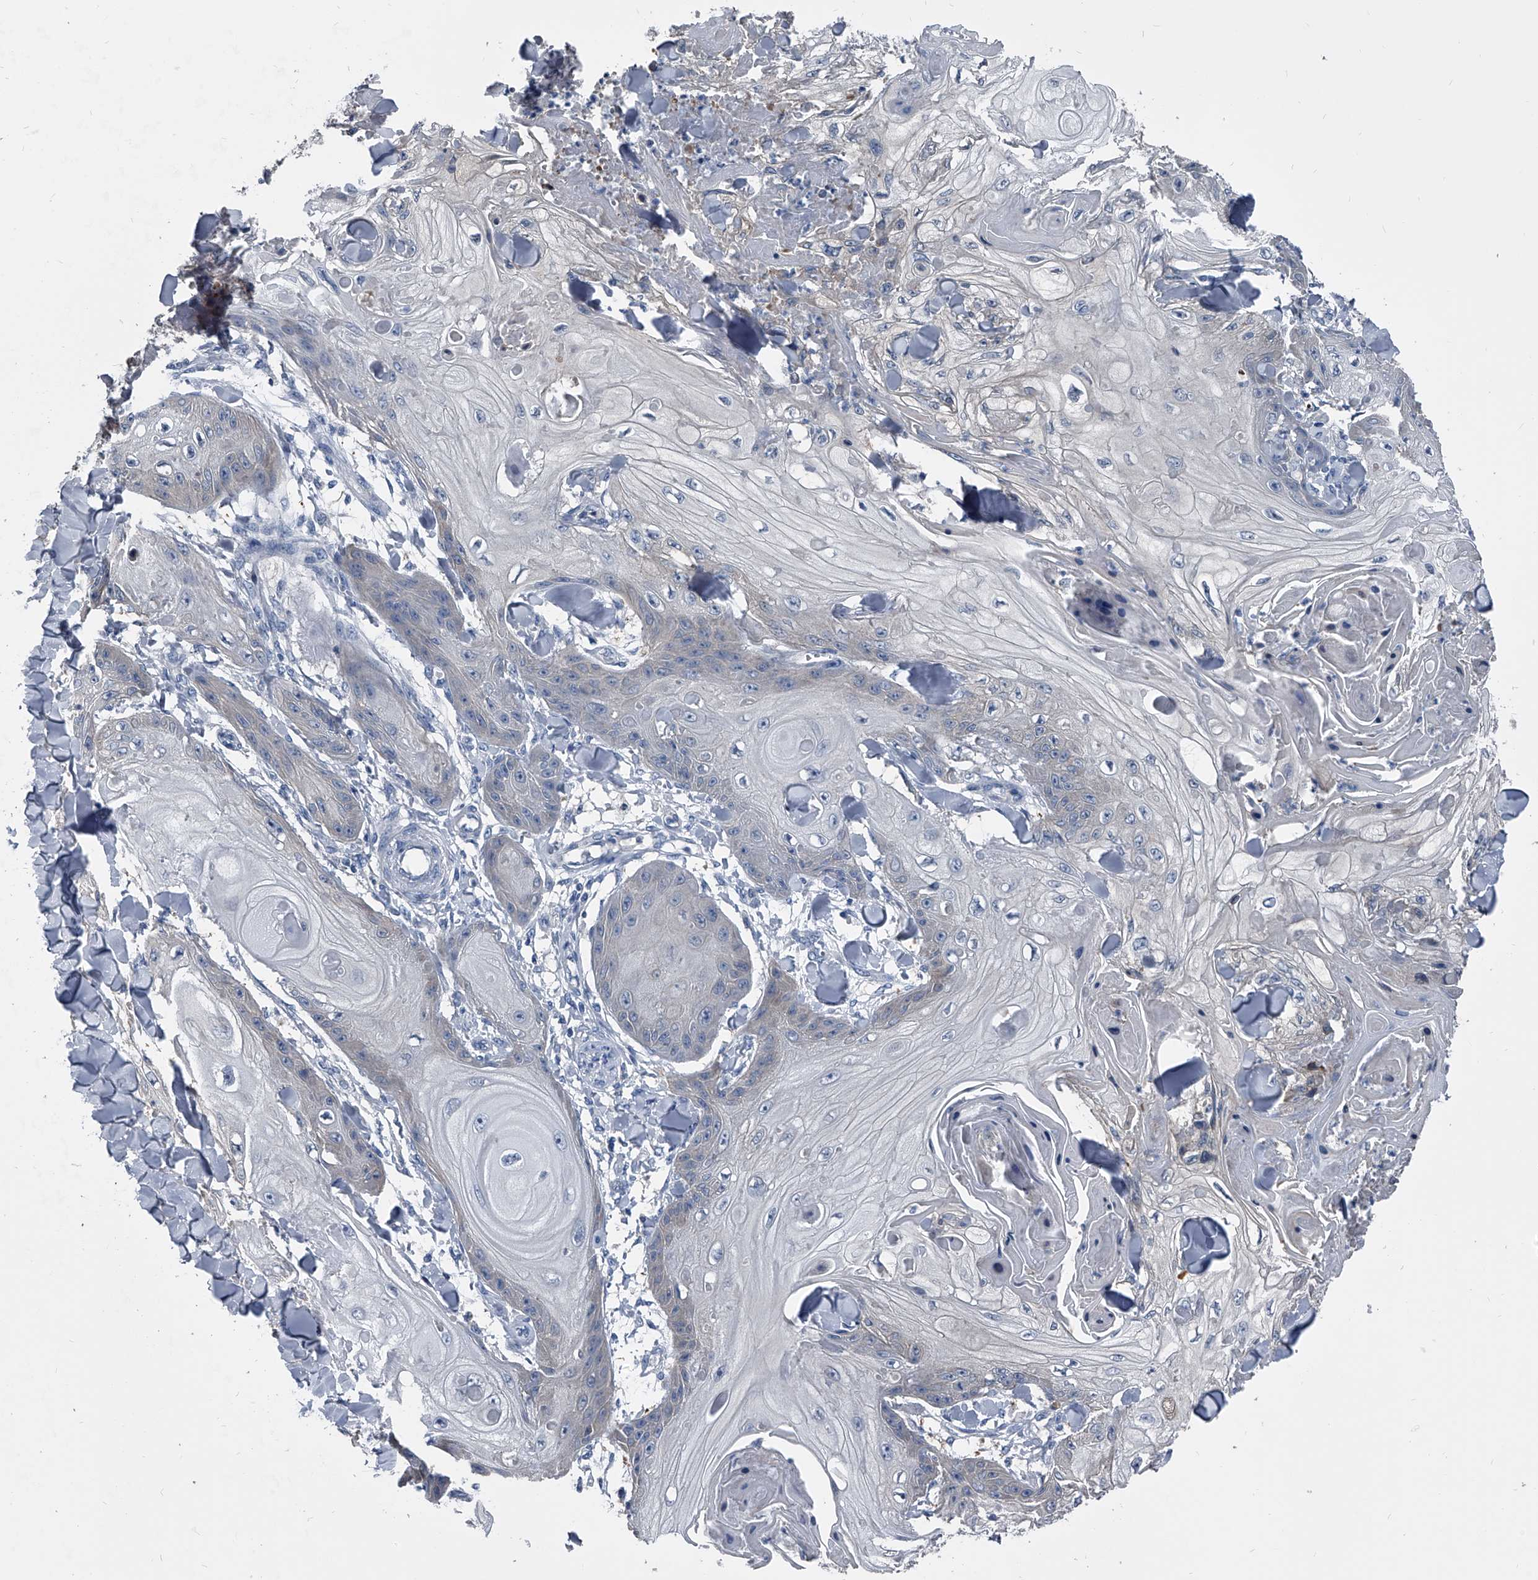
{"staining": {"intensity": "negative", "quantity": "none", "location": "none"}, "tissue": "skin cancer", "cell_type": "Tumor cells", "image_type": "cancer", "snomed": [{"axis": "morphology", "description": "Squamous cell carcinoma, NOS"}, {"axis": "topography", "description": "Skin"}], "caption": "Photomicrograph shows no protein positivity in tumor cells of skin squamous cell carcinoma tissue. (Stains: DAB (3,3'-diaminobenzidine) immunohistochemistry (IHC) with hematoxylin counter stain, Microscopy: brightfield microscopy at high magnification).", "gene": "KIF13A", "patient": {"sex": "male", "age": 74}}